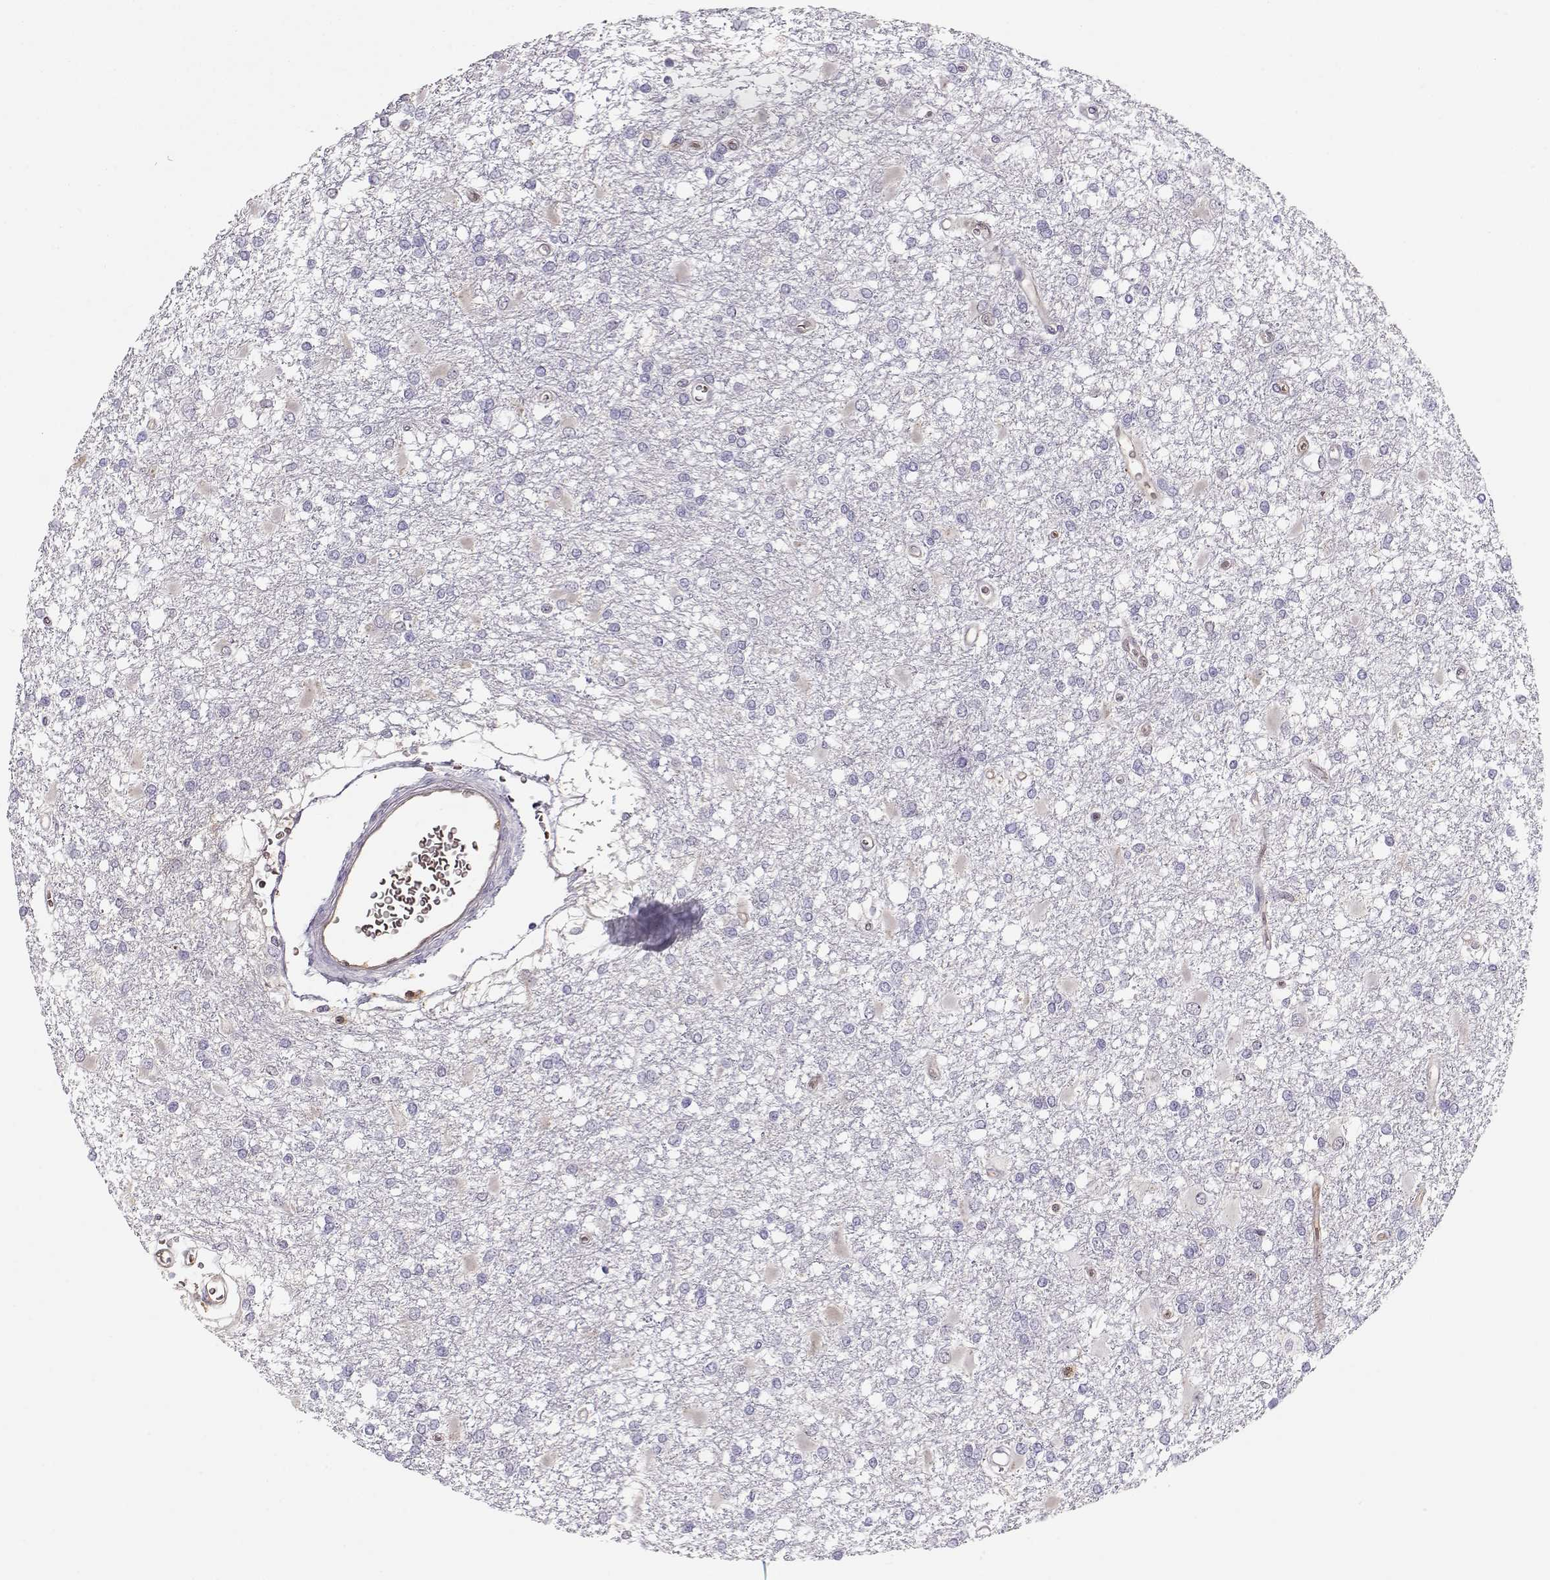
{"staining": {"intensity": "negative", "quantity": "none", "location": "none"}, "tissue": "glioma", "cell_type": "Tumor cells", "image_type": "cancer", "snomed": [{"axis": "morphology", "description": "Glioma, malignant, High grade"}, {"axis": "topography", "description": "Cerebral cortex"}], "caption": "Malignant glioma (high-grade) was stained to show a protein in brown. There is no significant staining in tumor cells. (Immunohistochemistry (ihc), brightfield microscopy, high magnification).", "gene": "PNP", "patient": {"sex": "male", "age": 79}}